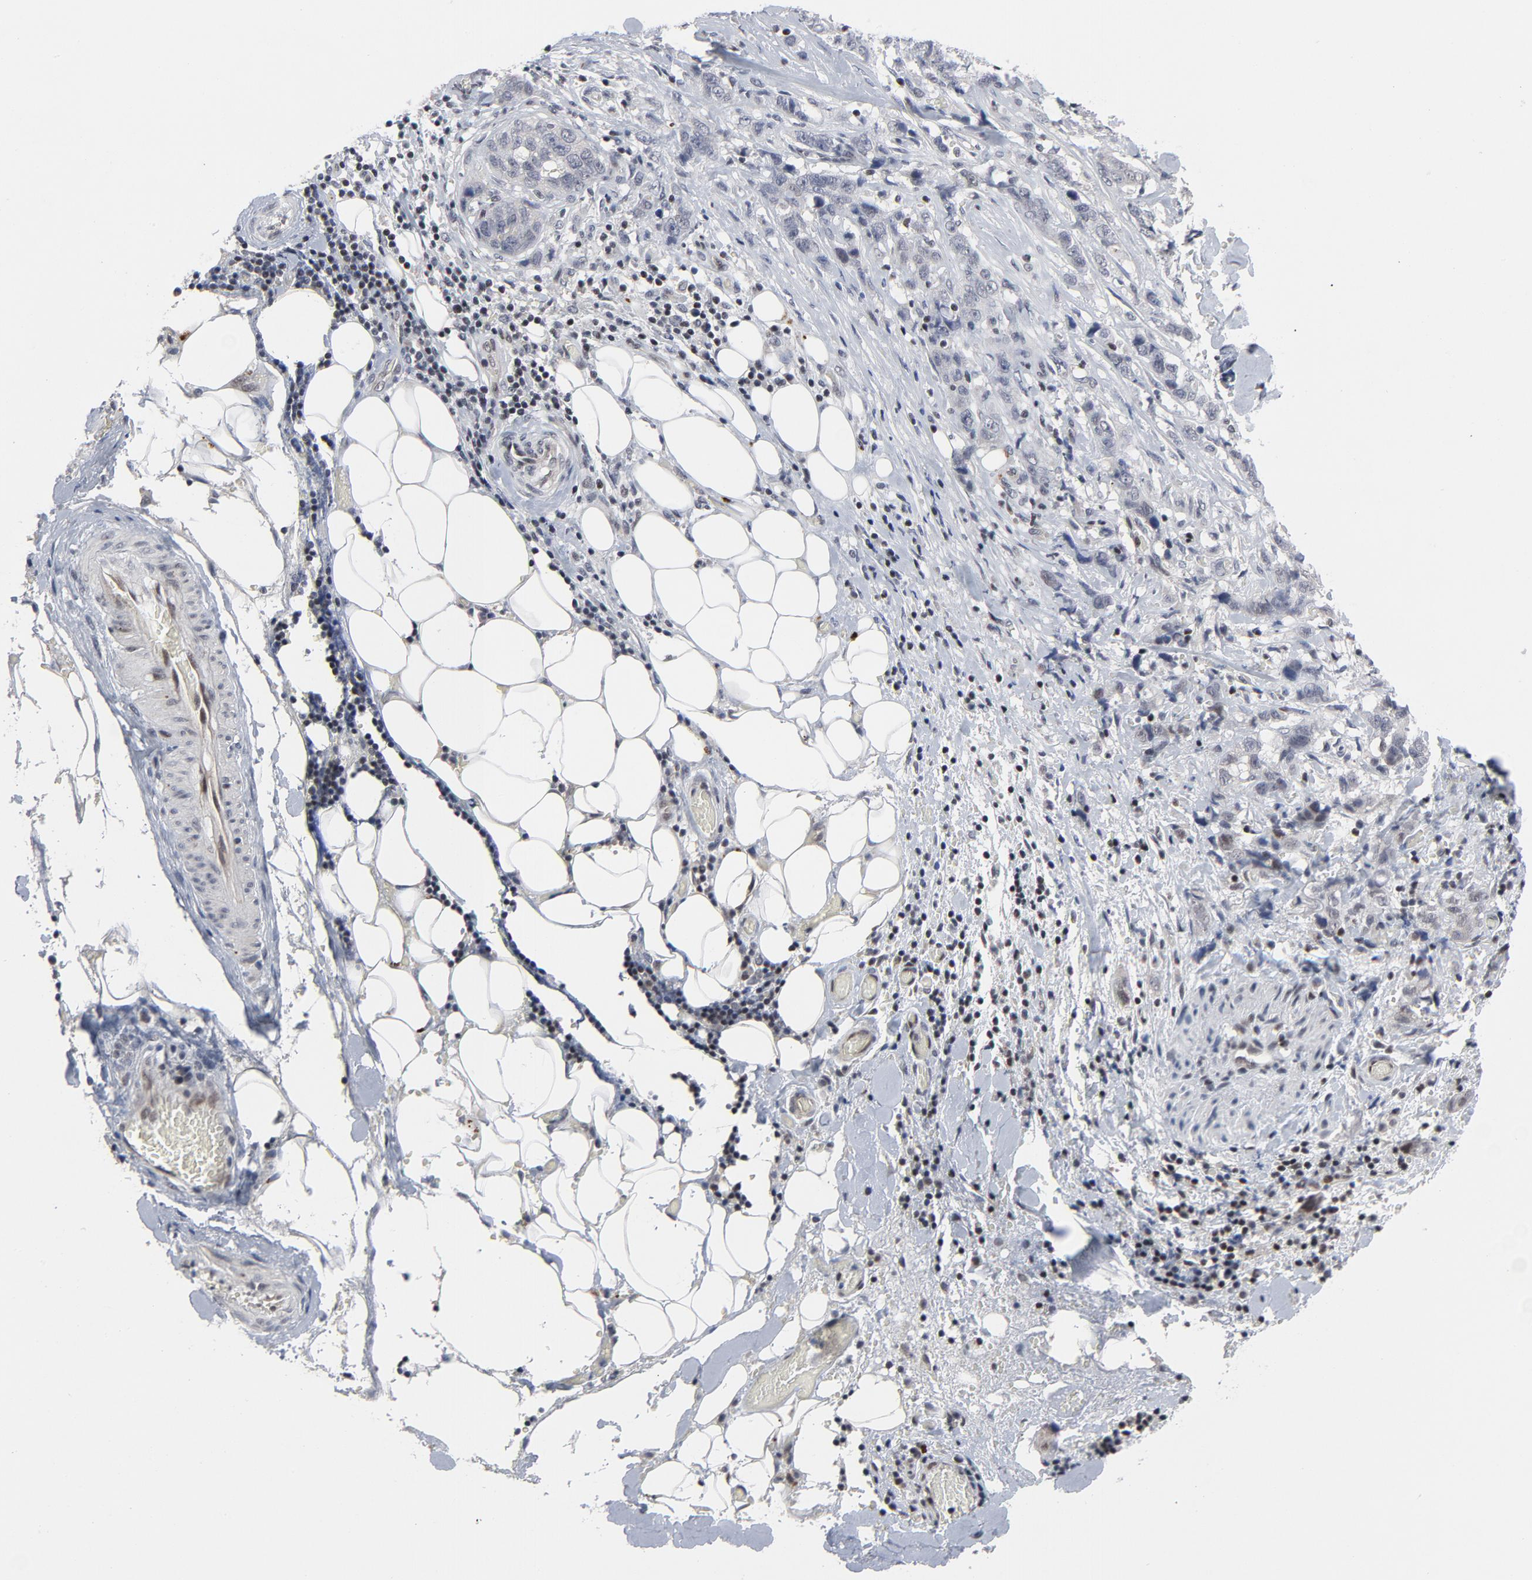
{"staining": {"intensity": "weak", "quantity": "<25%", "location": "nuclear"}, "tissue": "stomach cancer", "cell_type": "Tumor cells", "image_type": "cancer", "snomed": [{"axis": "morphology", "description": "Adenocarcinoma, NOS"}, {"axis": "topography", "description": "Stomach"}], "caption": "Tumor cells show no significant positivity in stomach adenocarcinoma.", "gene": "GABPA", "patient": {"sex": "male", "age": 48}}